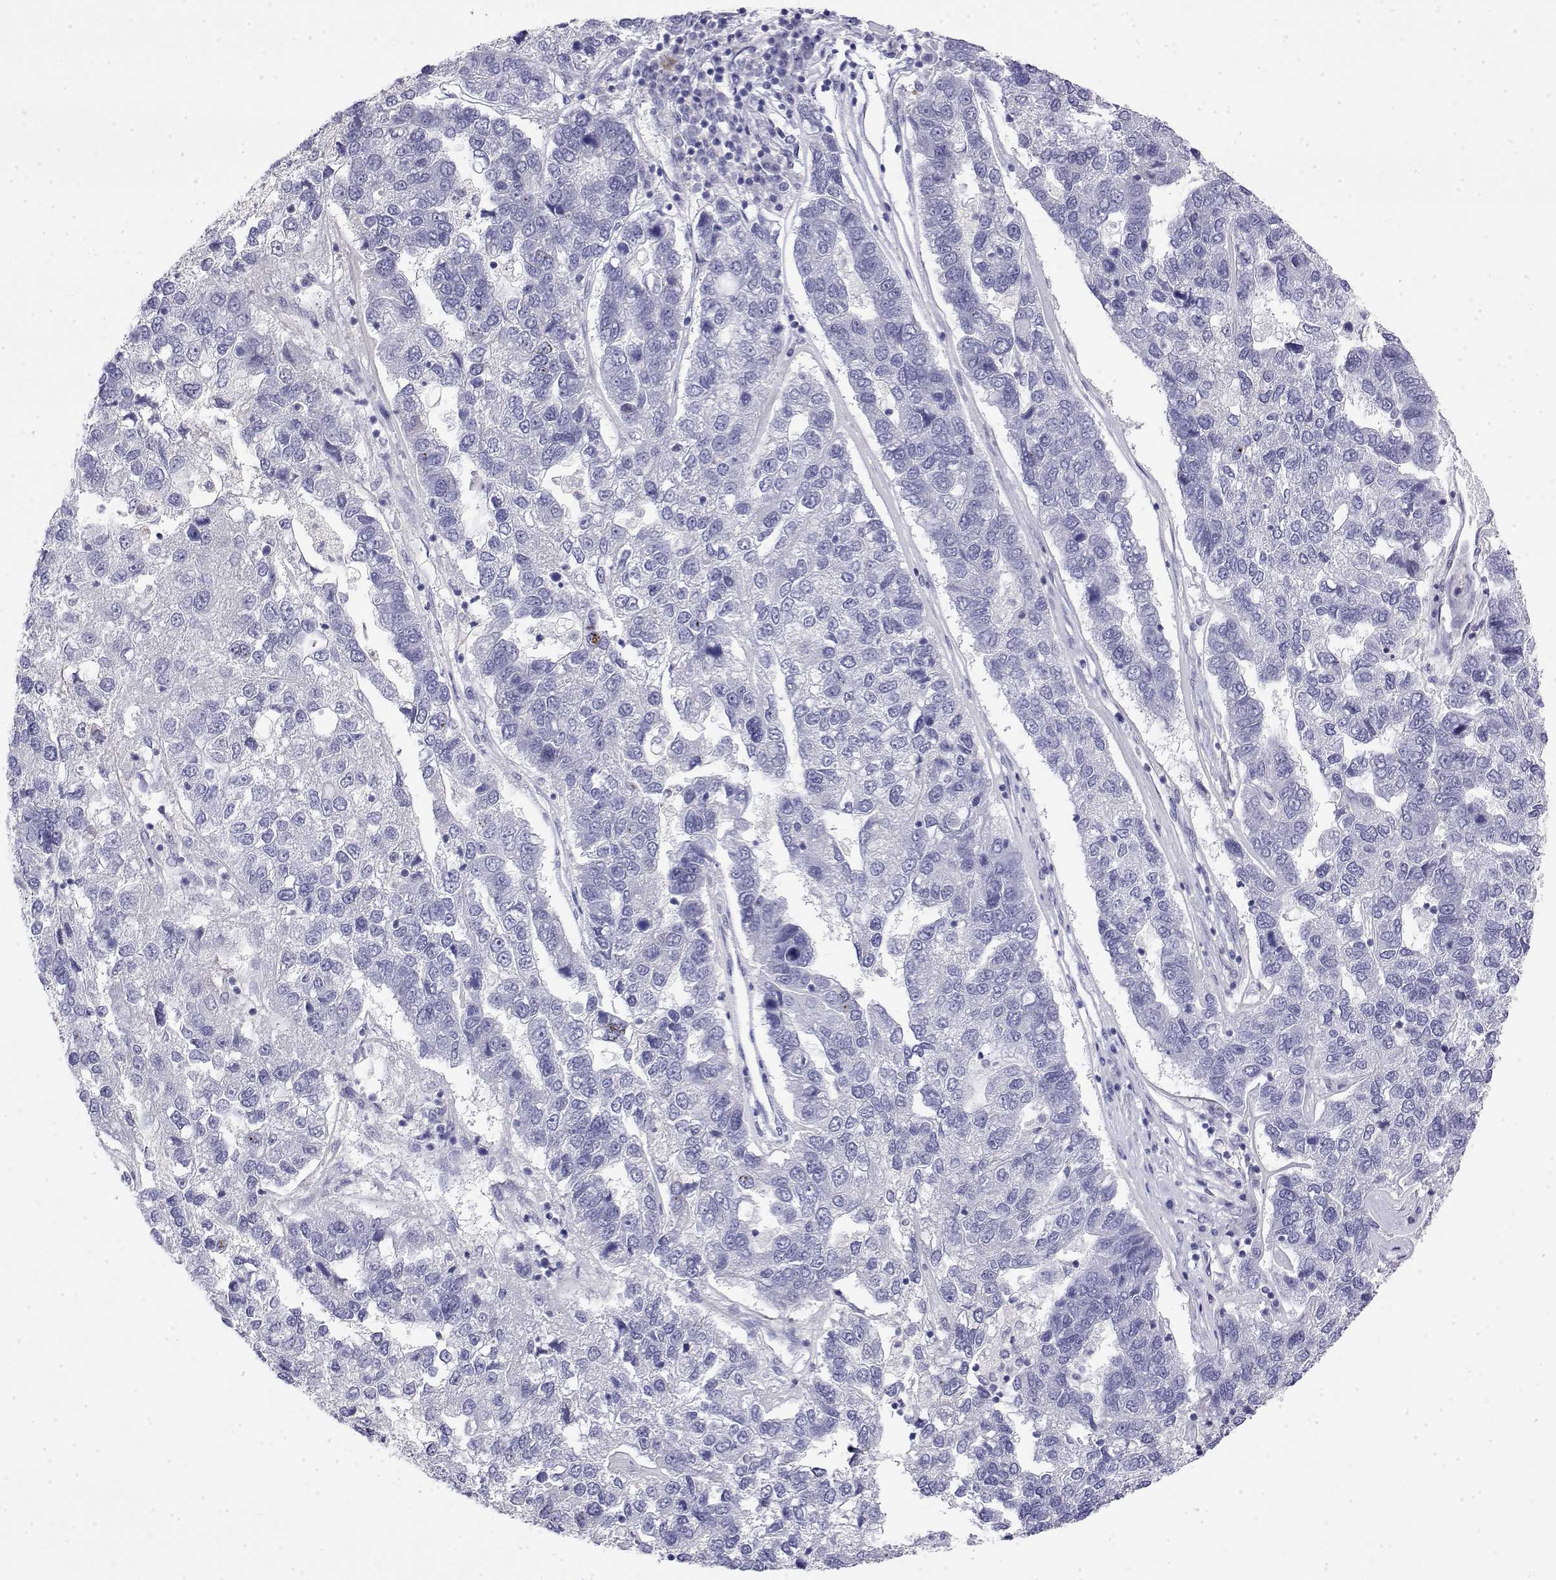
{"staining": {"intensity": "negative", "quantity": "none", "location": "none"}, "tissue": "pancreatic cancer", "cell_type": "Tumor cells", "image_type": "cancer", "snomed": [{"axis": "morphology", "description": "Adenocarcinoma, NOS"}, {"axis": "topography", "description": "Pancreas"}], "caption": "IHC photomicrograph of neoplastic tissue: human adenocarcinoma (pancreatic) stained with DAB exhibits no significant protein positivity in tumor cells.", "gene": "LY6D", "patient": {"sex": "female", "age": 61}}